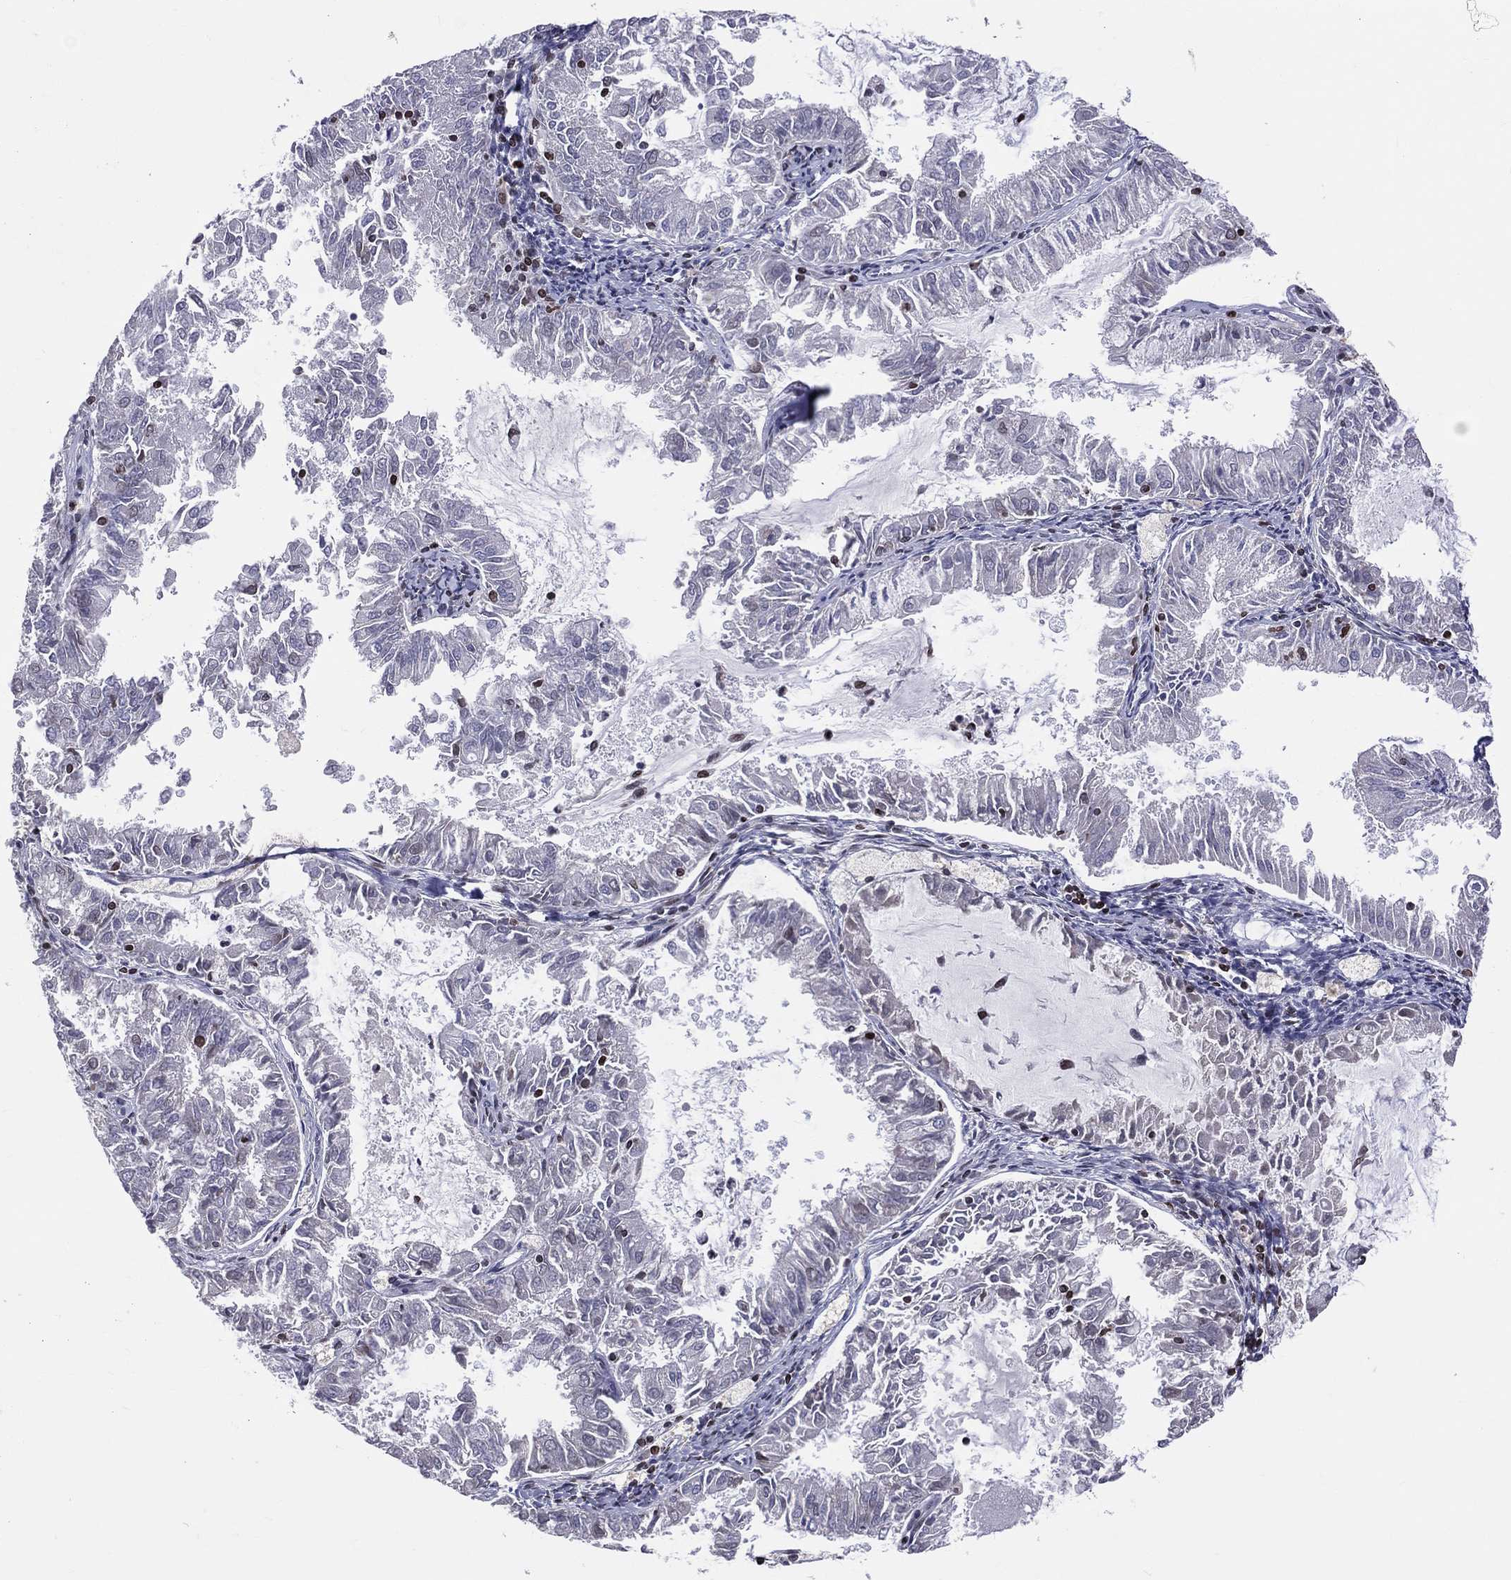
{"staining": {"intensity": "negative", "quantity": "none", "location": "none"}, "tissue": "endometrial cancer", "cell_type": "Tumor cells", "image_type": "cancer", "snomed": [{"axis": "morphology", "description": "Adenocarcinoma, NOS"}, {"axis": "topography", "description": "Endometrium"}], "caption": "This is an IHC histopathology image of endometrial cancer (adenocarcinoma). There is no staining in tumor cells.", "gene": "DBF4B", "patient": {"sex": "female", "age": 57}}